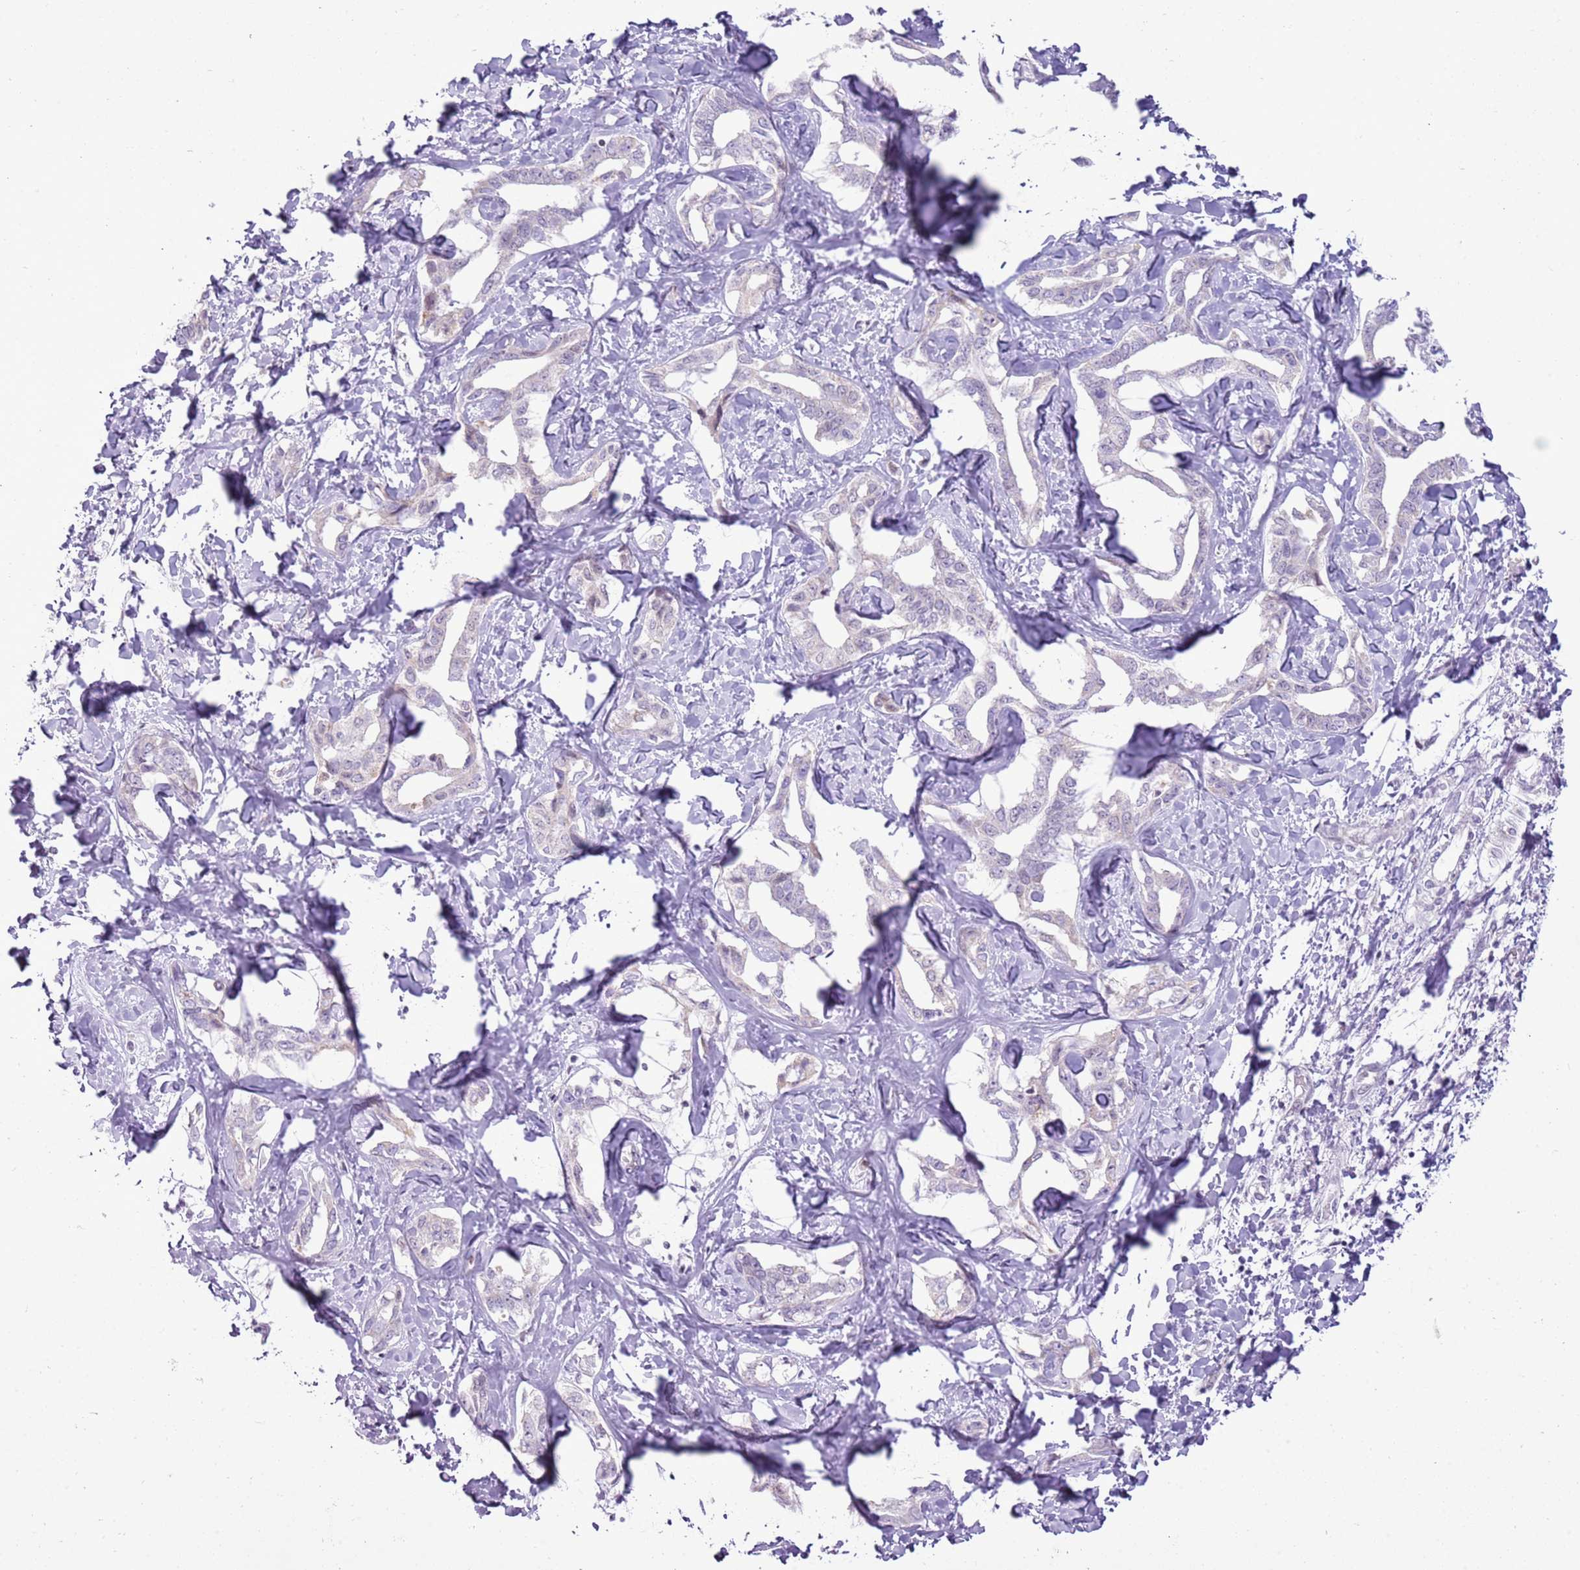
{"staining": {"intensity": "negative", "quantity": "none", "location": "none"}, "tissue": "liver cancer", "cell_type": "Tumor cells", "image_type": "cancer", "snomed": [{"axis": "morphology", "description": "Cholangiocarcinoma"}, {"axis": "topography", "description": "Liver"}], "caption": "DAB (3,3'-diaminobenzidine) immunohistochemical staining of human cholangiocarcinoma (liver) demonstrates no significant expression in tumor cells.", "gene": "RPL3L", "patient": {"sex": "male", "age": 59}}